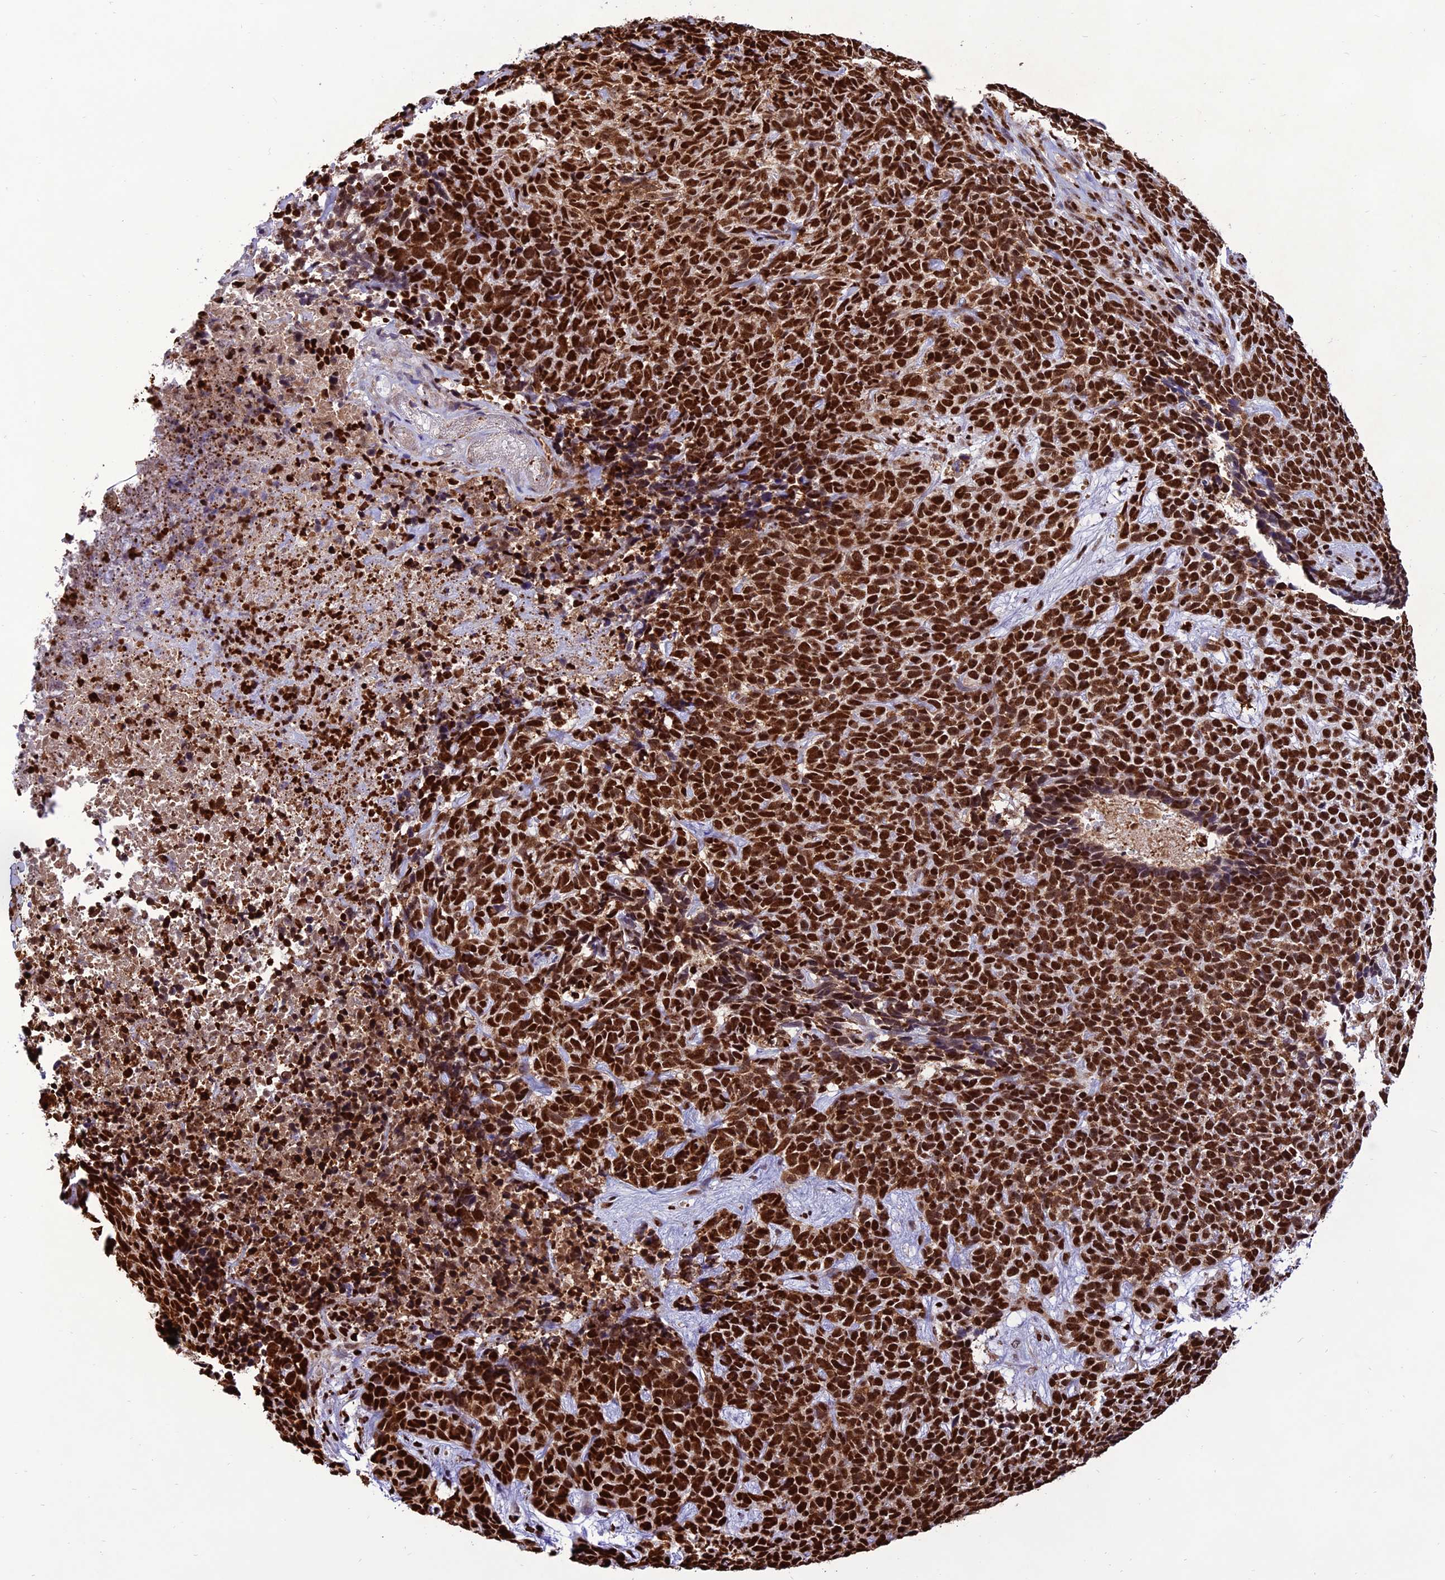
{"staining": {"intensity": "strong", "quantity": ">75%", "location": "nuclear"}, "tissue": "skin cancer", "cell_type": "Tumor cells", "image_type": "cancer", "snomed": [{"axis": "morphology", "description": "Basal cell carcinoma"}, {"axis": "topography", "description": "Skin"}], "caption": "Strong nuclear staining for a protein is identified in about >75% of tumor cells of skin cancer using IHC.", "gene": "INO80E", "patient": {"sex": "female", "age": 84}}